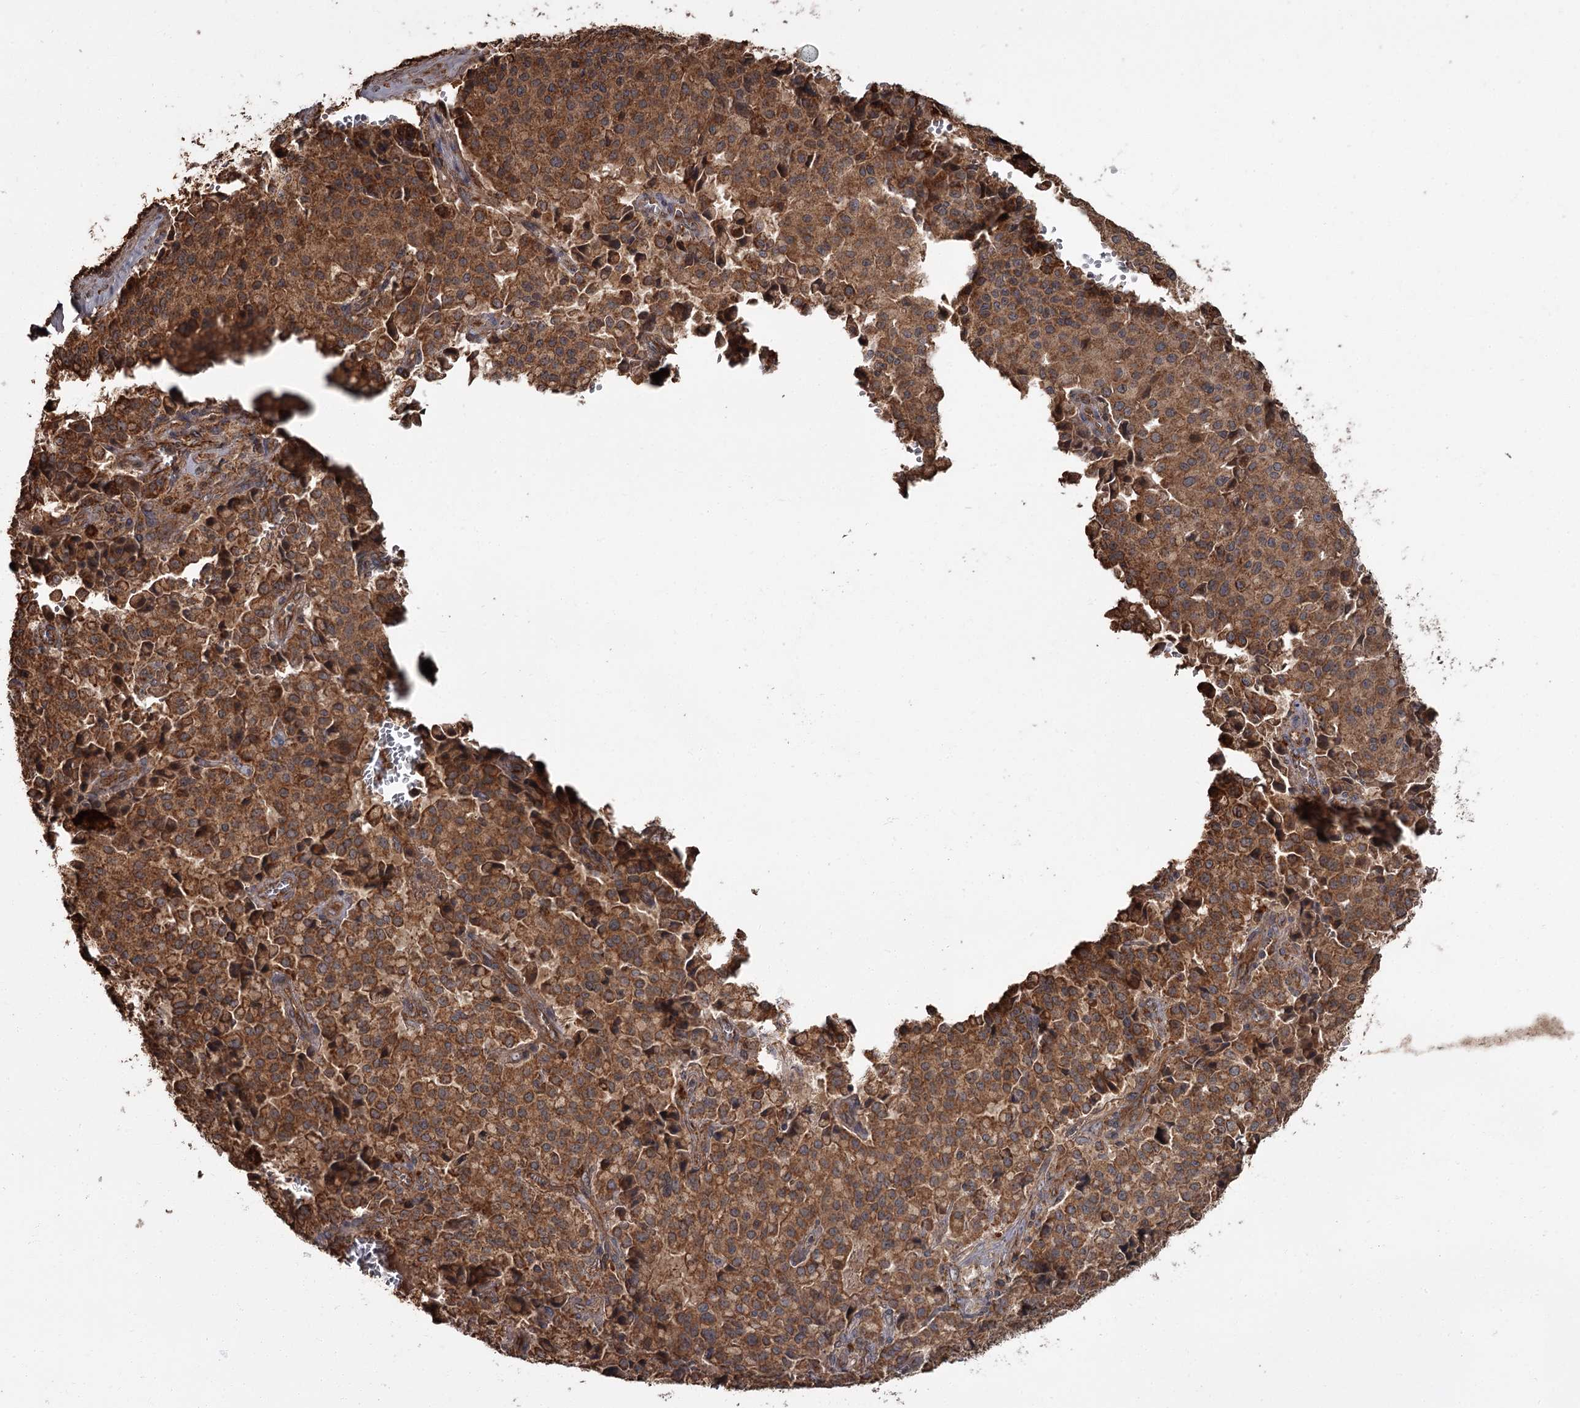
{"staining": {"intensity": "strong", "quantity": ">75%", "location": "cytoplasmic/membranous"}, "tissue": "pancreatic cancer", "cell_type": "Tumor cells", "image_type": "cancer", "snomed": [{"axis": "morphology", "description": "Adenocarcinoma, NOS"}, {"axis": "topography", "description": "Pancreas"}], "caption": "IHC (DAB) staining of human pancreatic cancer (adenocarcinoma) demonstrates strong cytoplasmic/membranous protein staining in about >75% of tumor cells.", "gene": "THAP9", "patient": {"sex": "male", "age": 65}}